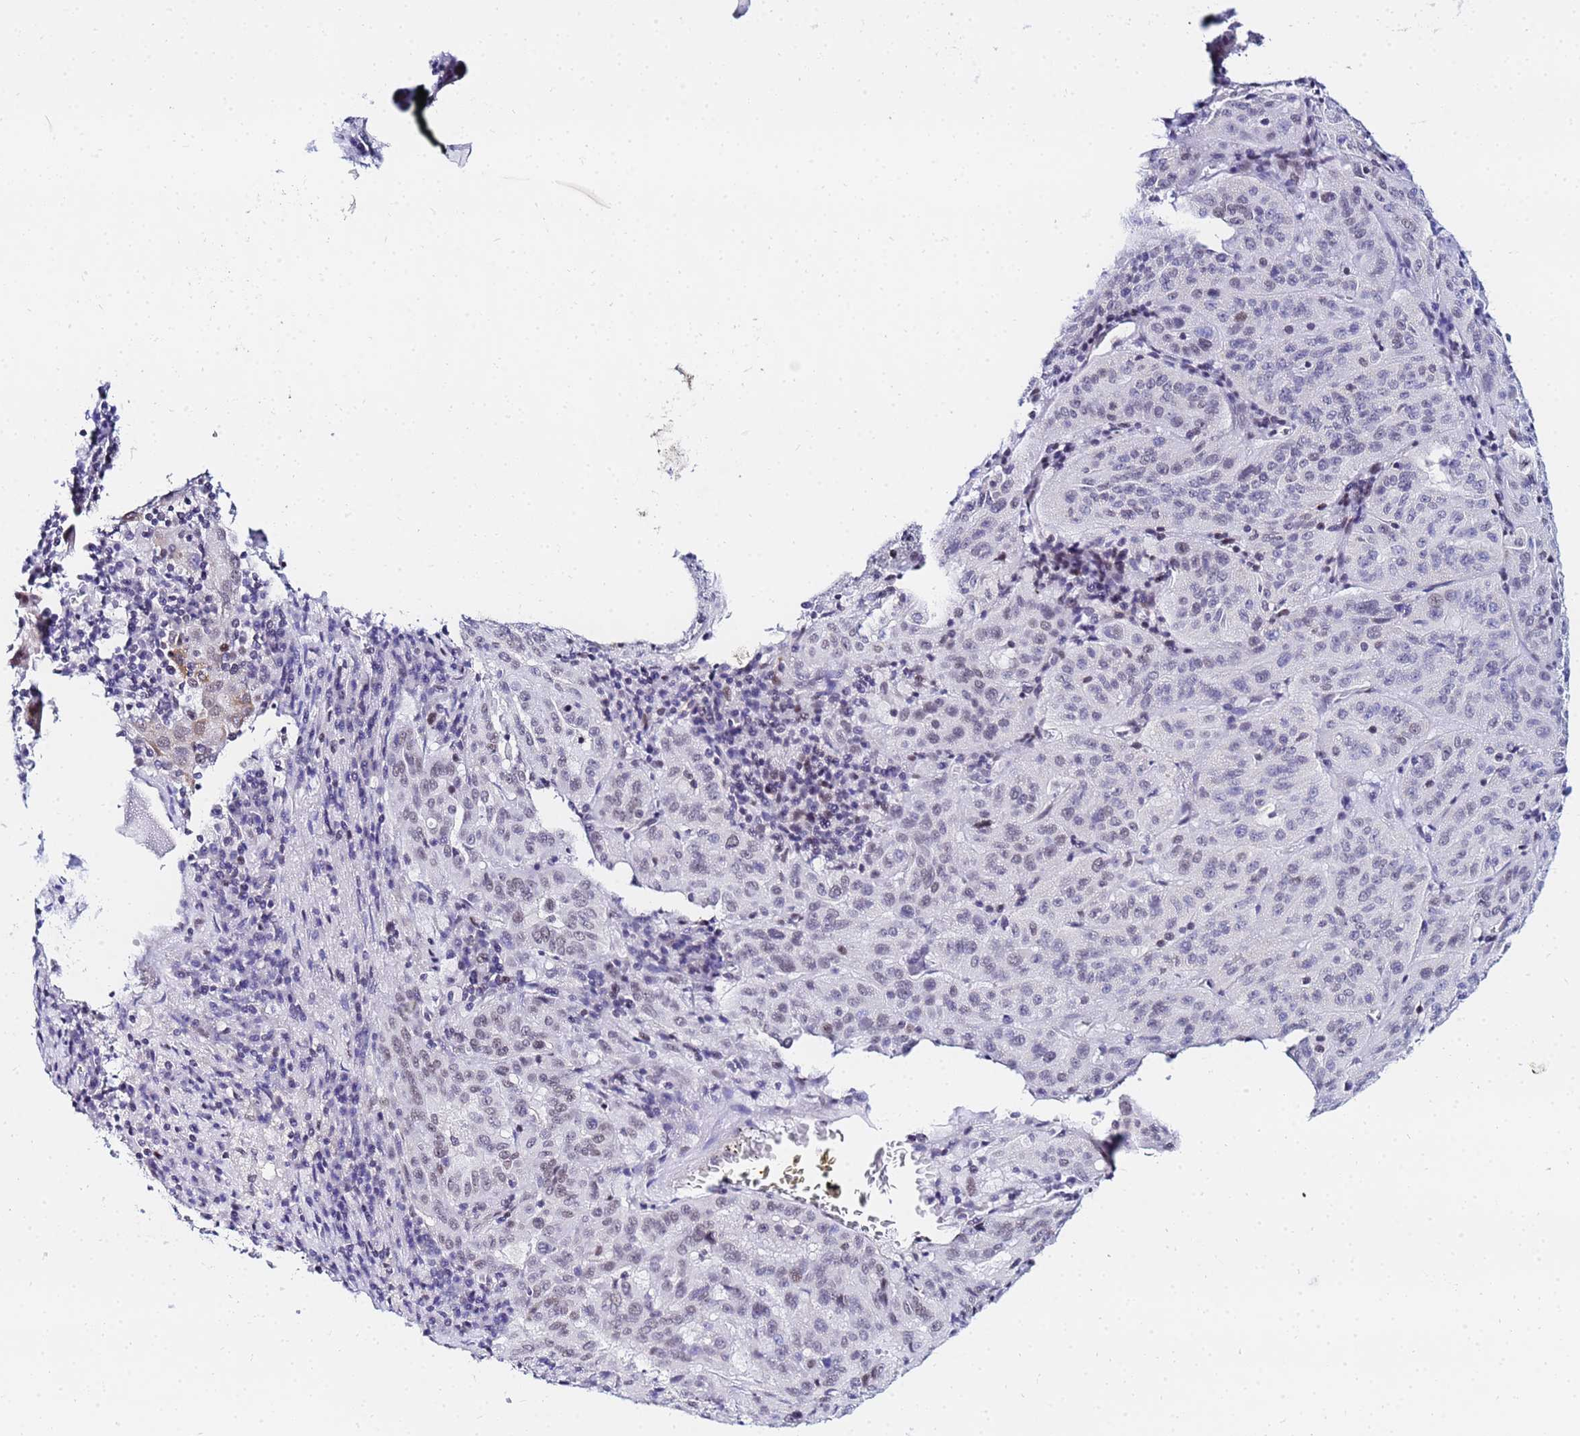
{"staining": {"intensity": "weak", "quantity": "<25%", "location": "cytoplasmic/membranous"}, "tissue": "pancreatic cancer", "cell_type": "Tumor cells", "image_type": "cancer", "snomed": [{"axis": "morphology", "description": "Adenocarcinoma, NOS"}, {"axis": "topography", "description": "Pancreas"}], "caption": "Immunohistochemistry (IHC) micrograph of human pancreatic cancer stained for a protein (brown), which reveals no staining in tumor cells.", "gene": "CKMT1A", "patient": {"sex": "male", "age": 63}}